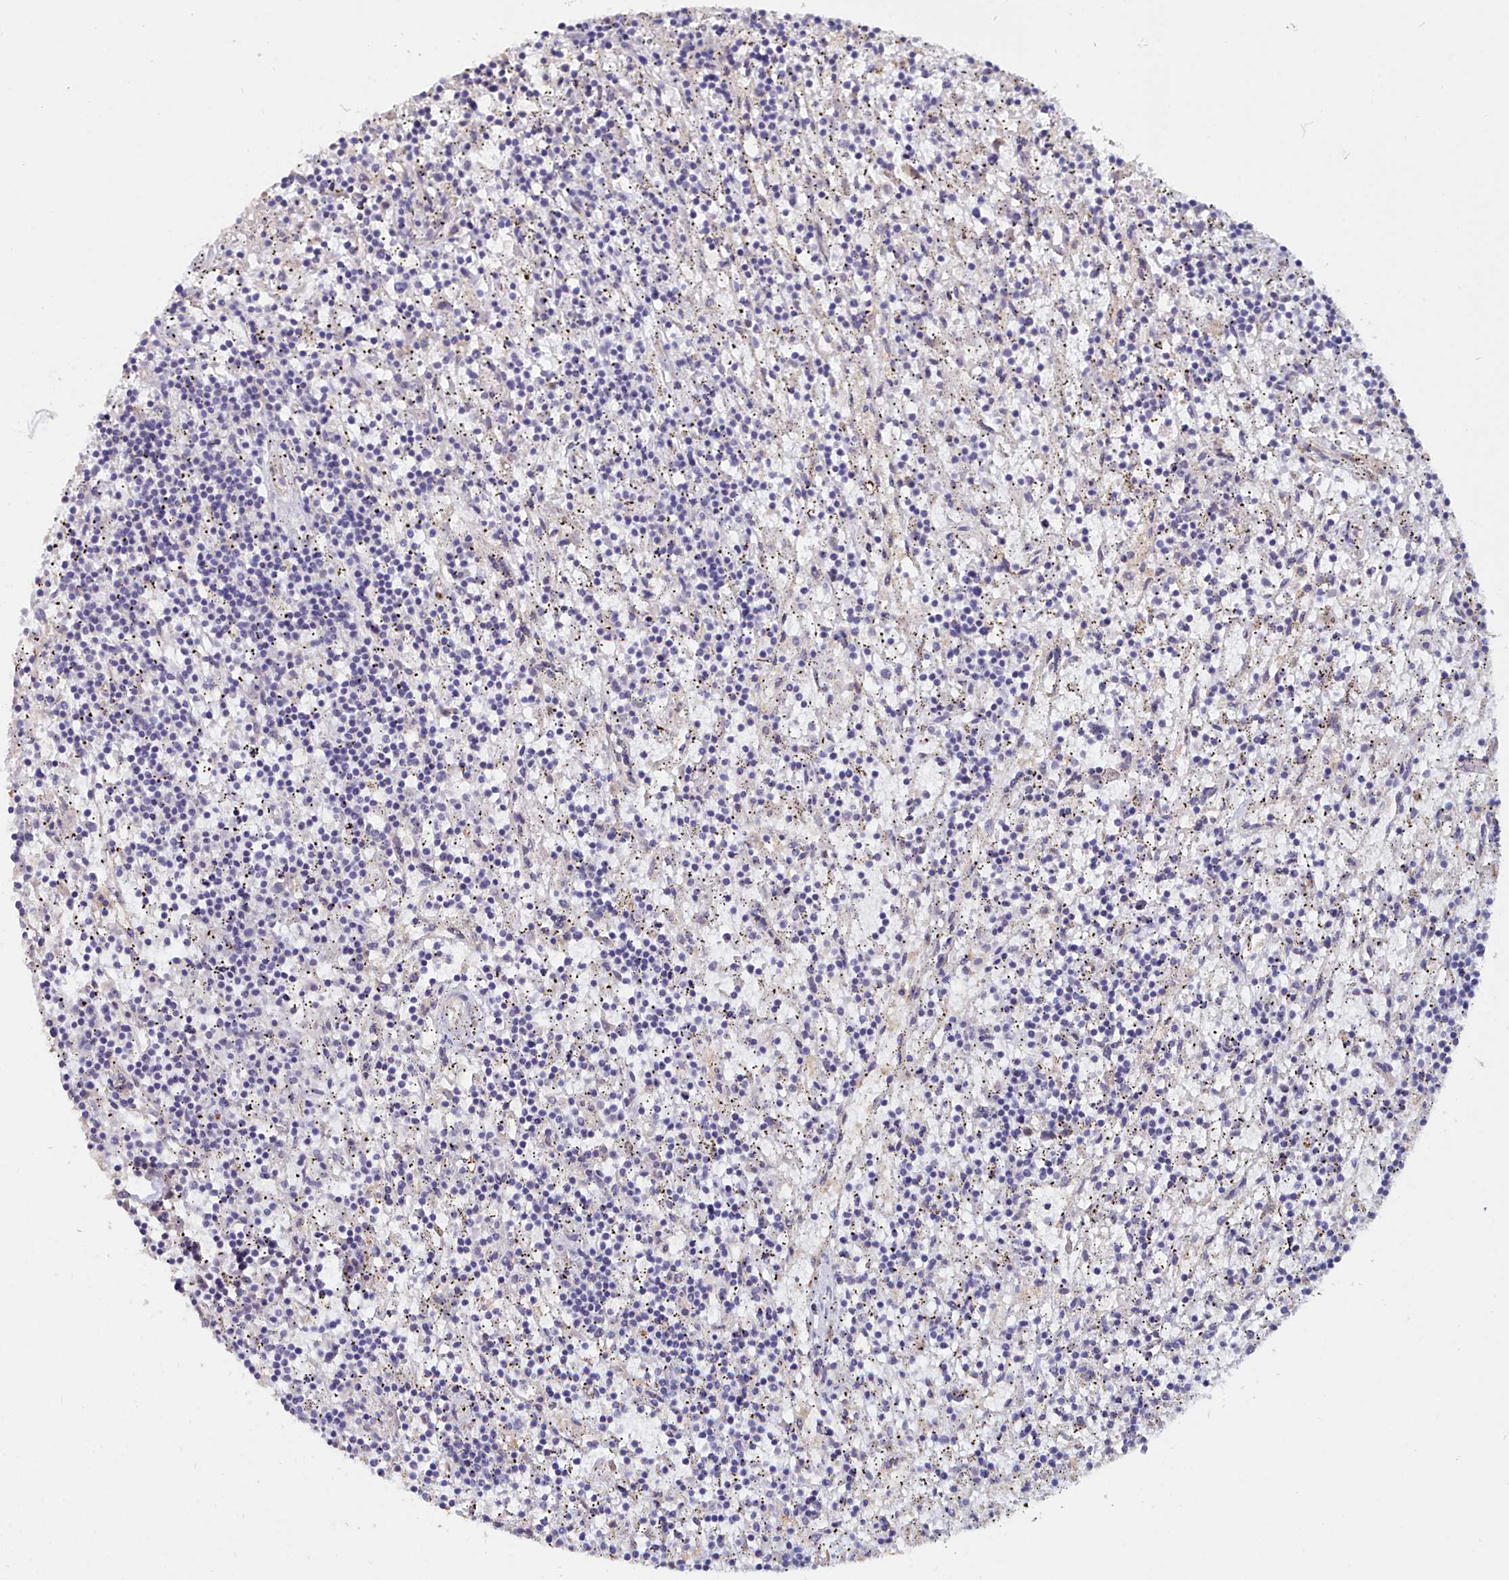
{"staining": {"intensity": "negative", "quantity": "none", "location": "none"}, "tissue": "lymphoma", "cell_type": "Tumor cells", "image_type": "cancer", "snomed": [{"axis": "morphology", "description": "Malignant lymphoma, non-Hodgkin's type, Low grade"}, {"axis": "topography", "description": "Spleen"}], "caption": "This micrograph is of low-grade malignant lymphoma, non-Hodgkin's type stained with immunohistochemistry (IHC) to label a protein in brown with the nuclei are counter-stained blue. There is no positivity in tumor cells. Brightfield microscopy of immunohistochemistry stained with DAB (3,3'-diaminobenzidine) (brown) and hematoxylin (blue), captured at high magnification.", "gene": "C4orf19", "patient": {"sex": "male", "age": 76}}